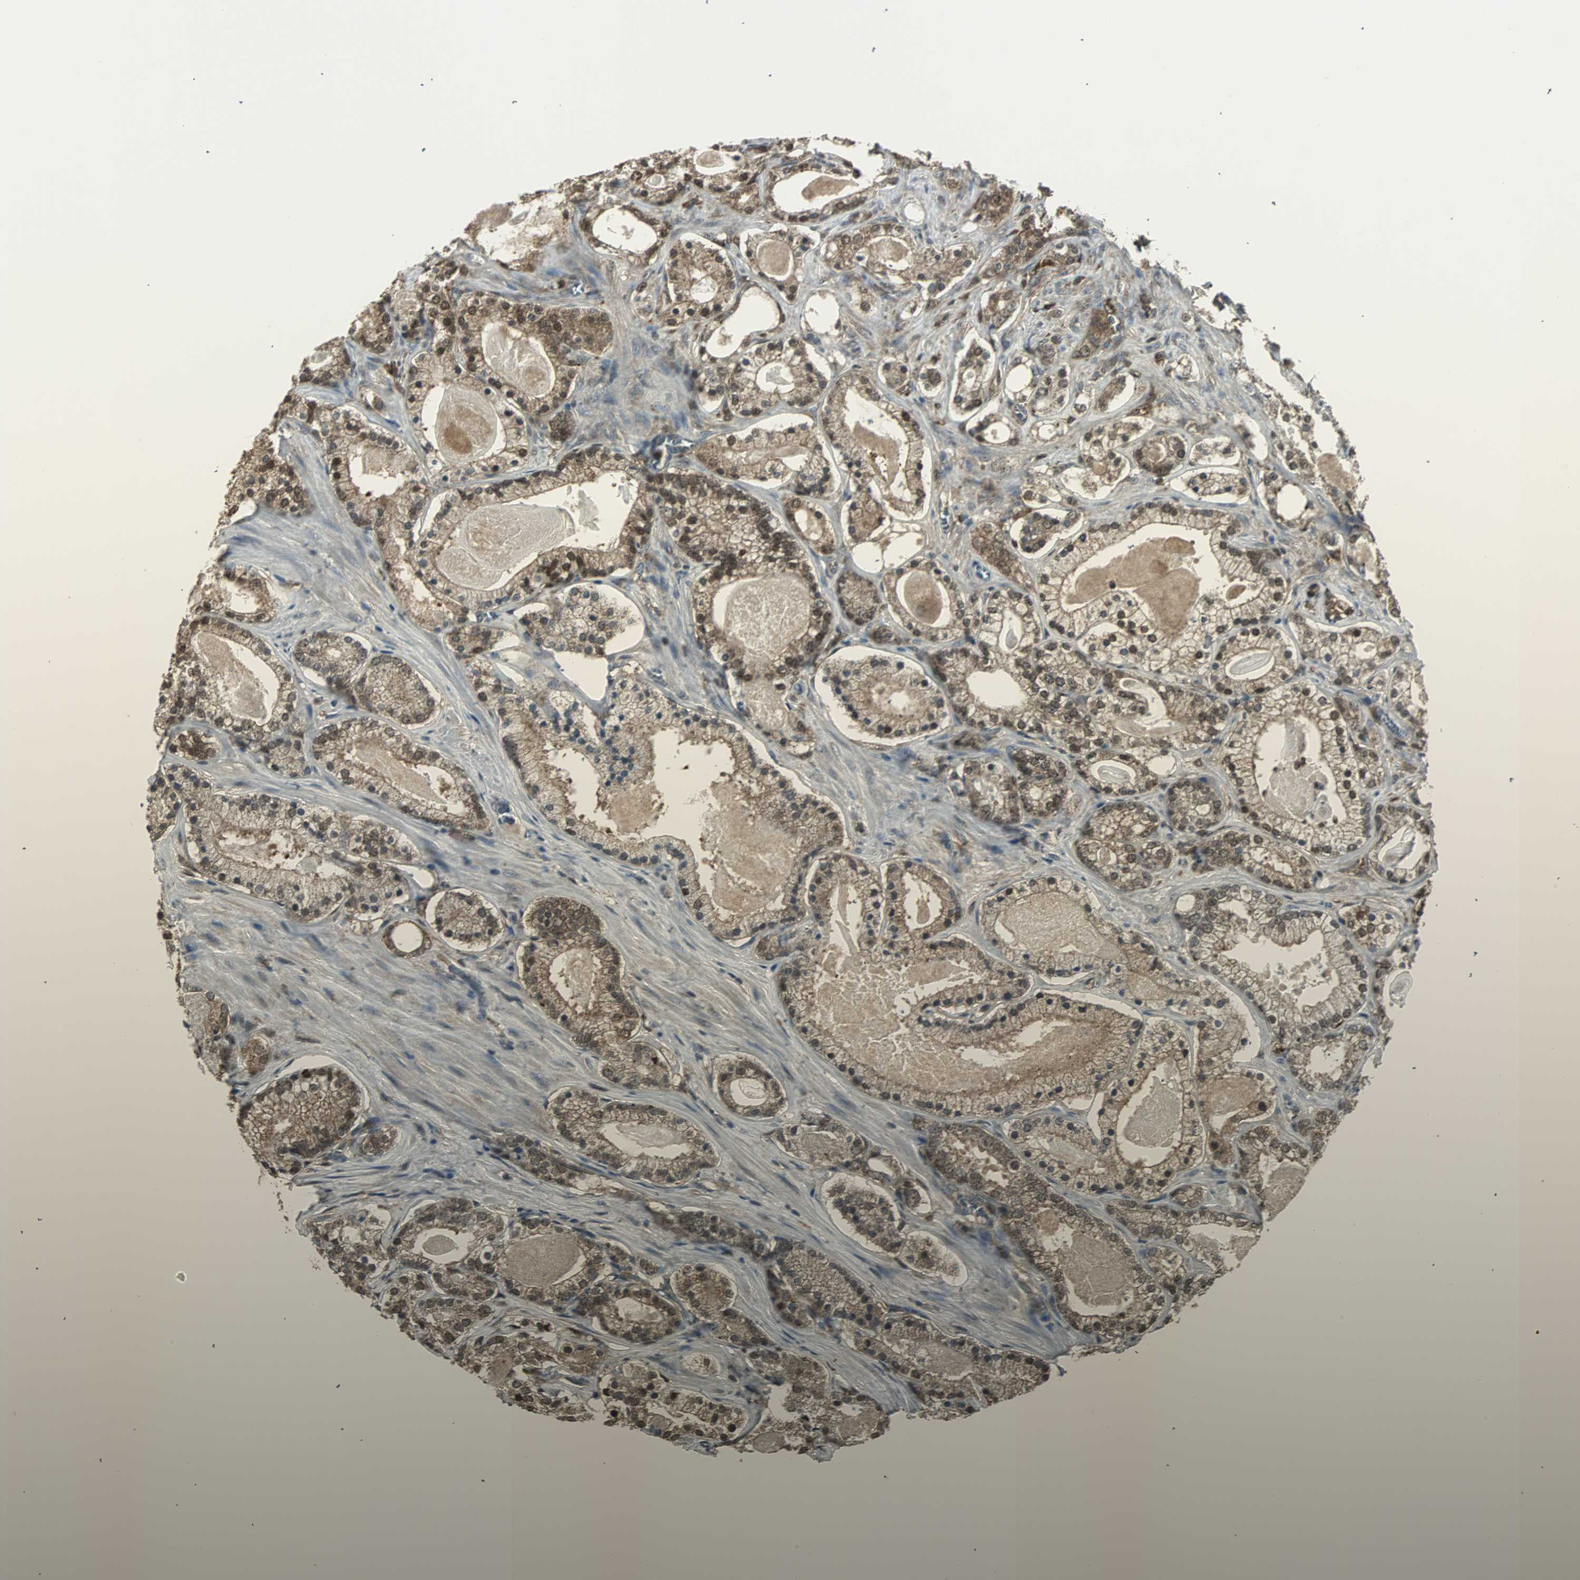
{"staining": {"intensity": "moderate", "quantity": ">75%", "location": "cytoplasmic/membranous,nuclear"}, "tissue": "prostate cancer", "cell_type": "Tumor cells", "image_type": "cancer", "snomed": [{"axis": "morphology", "description": "Adenocarcinoma, Low grade"}, {"axis": "topography", "description": "Prostate"}], "caption": "Immunohistochemistry of human prostate cancer shows medium levels of moderate cytoplasmic/membranous and nuclear expression in approximately >75% of tumor cells.", "gene": "PLIN3", "patient": {"sex": "male", "age": 59}}